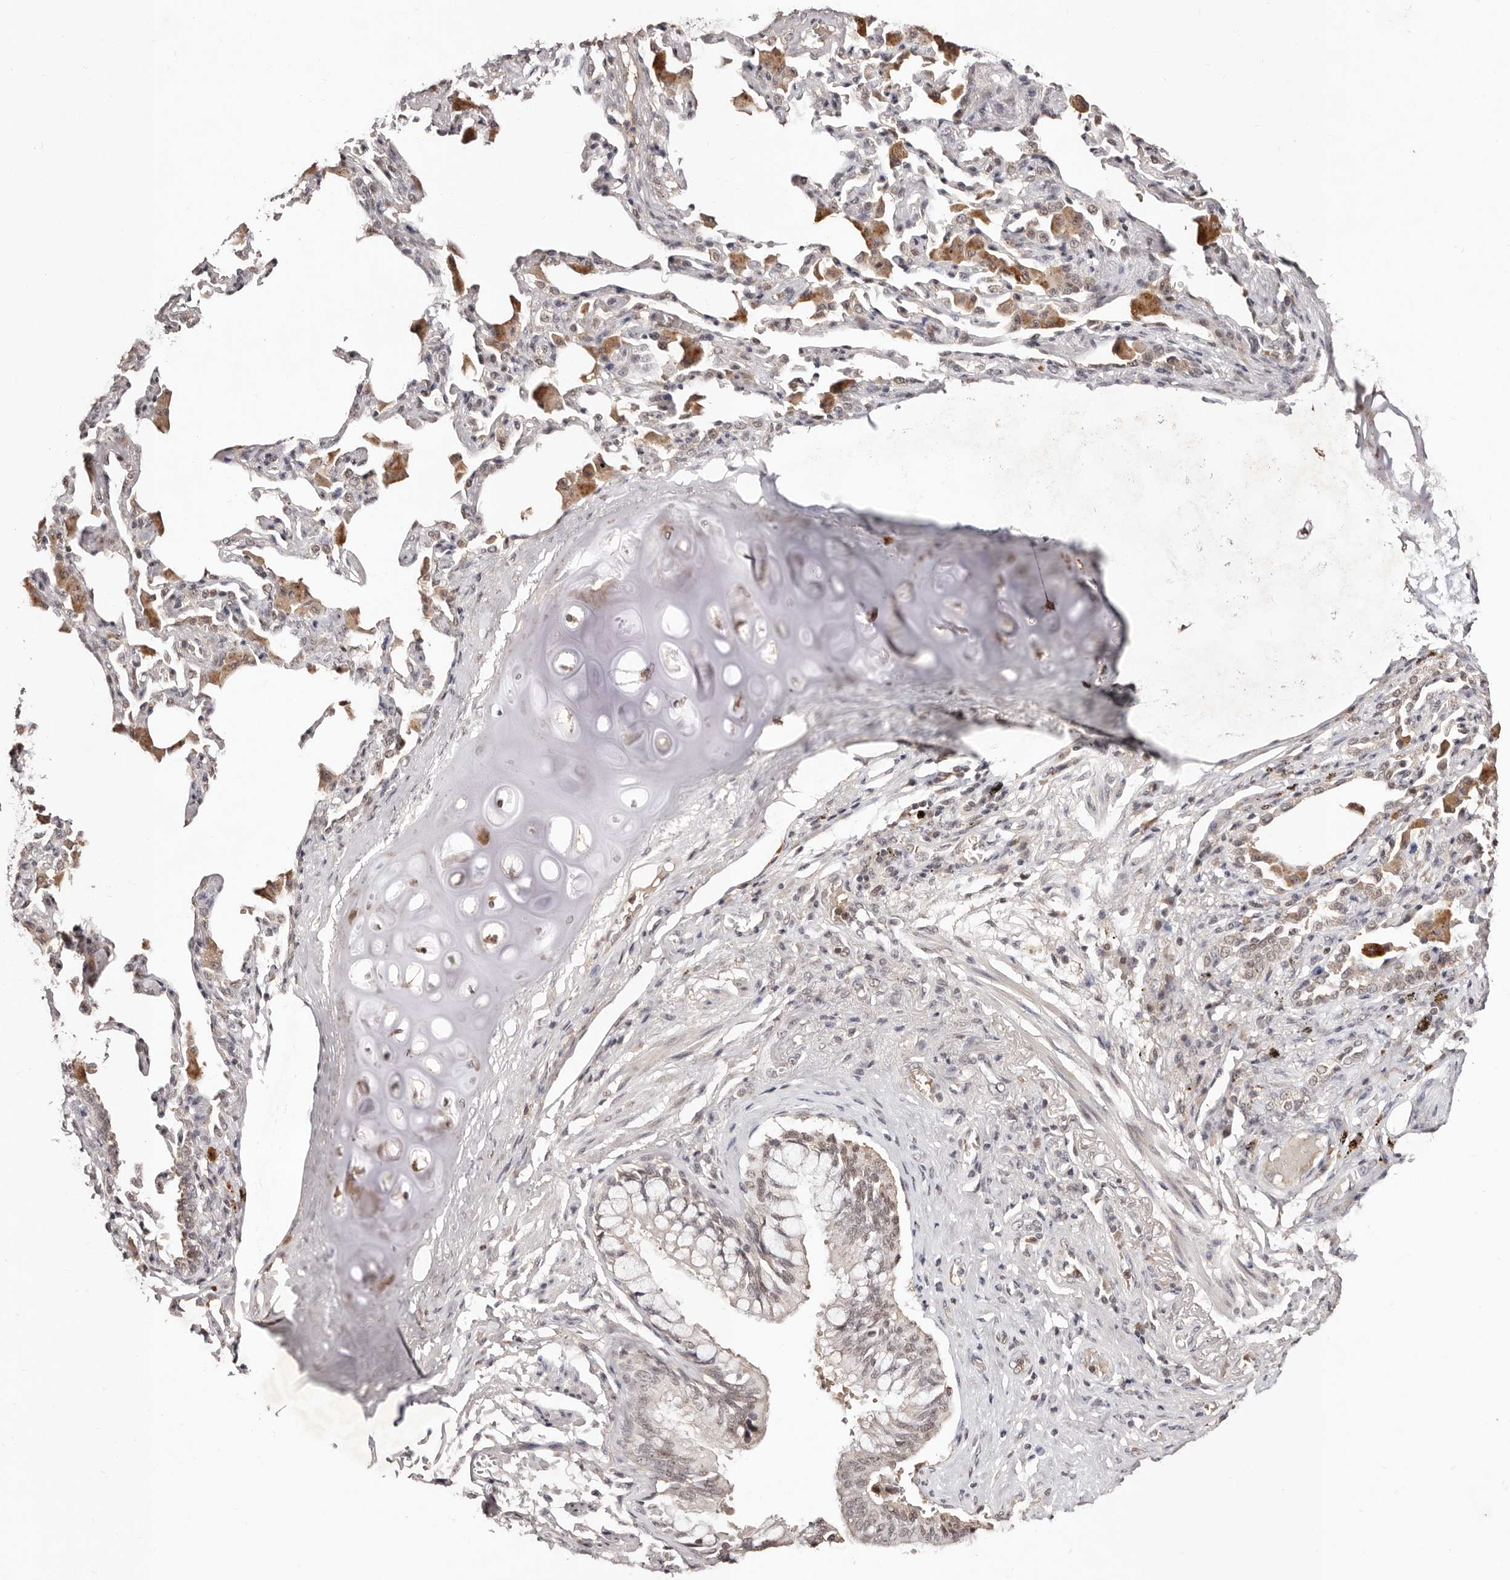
{"staining": {"intensity": "weak", "quantity": ">75%", "location": "cytoplasmic/membranous,nuclear"}, "tissue": "bronchus", "cell_type": "Respiratory epithelial cells", "image_type": "normal", "snomed": [{"axis": "morphology", "description": "Normal tissue, NOS"}, {"axis": "morphology", "description": "Inflammation, NOS"}, {"axis": "topography", "description": "Lung"}], "caption": "The histopathology image exhibits immunohistochemical staining of unremarkable bronchus. There is weak cytoplasmic/membranous,nuclear staining is seen in approximately >75% of respiratory epithelial cells.", "gene": "BICRAL", "patient": {"sex": "female", "age": 46}}